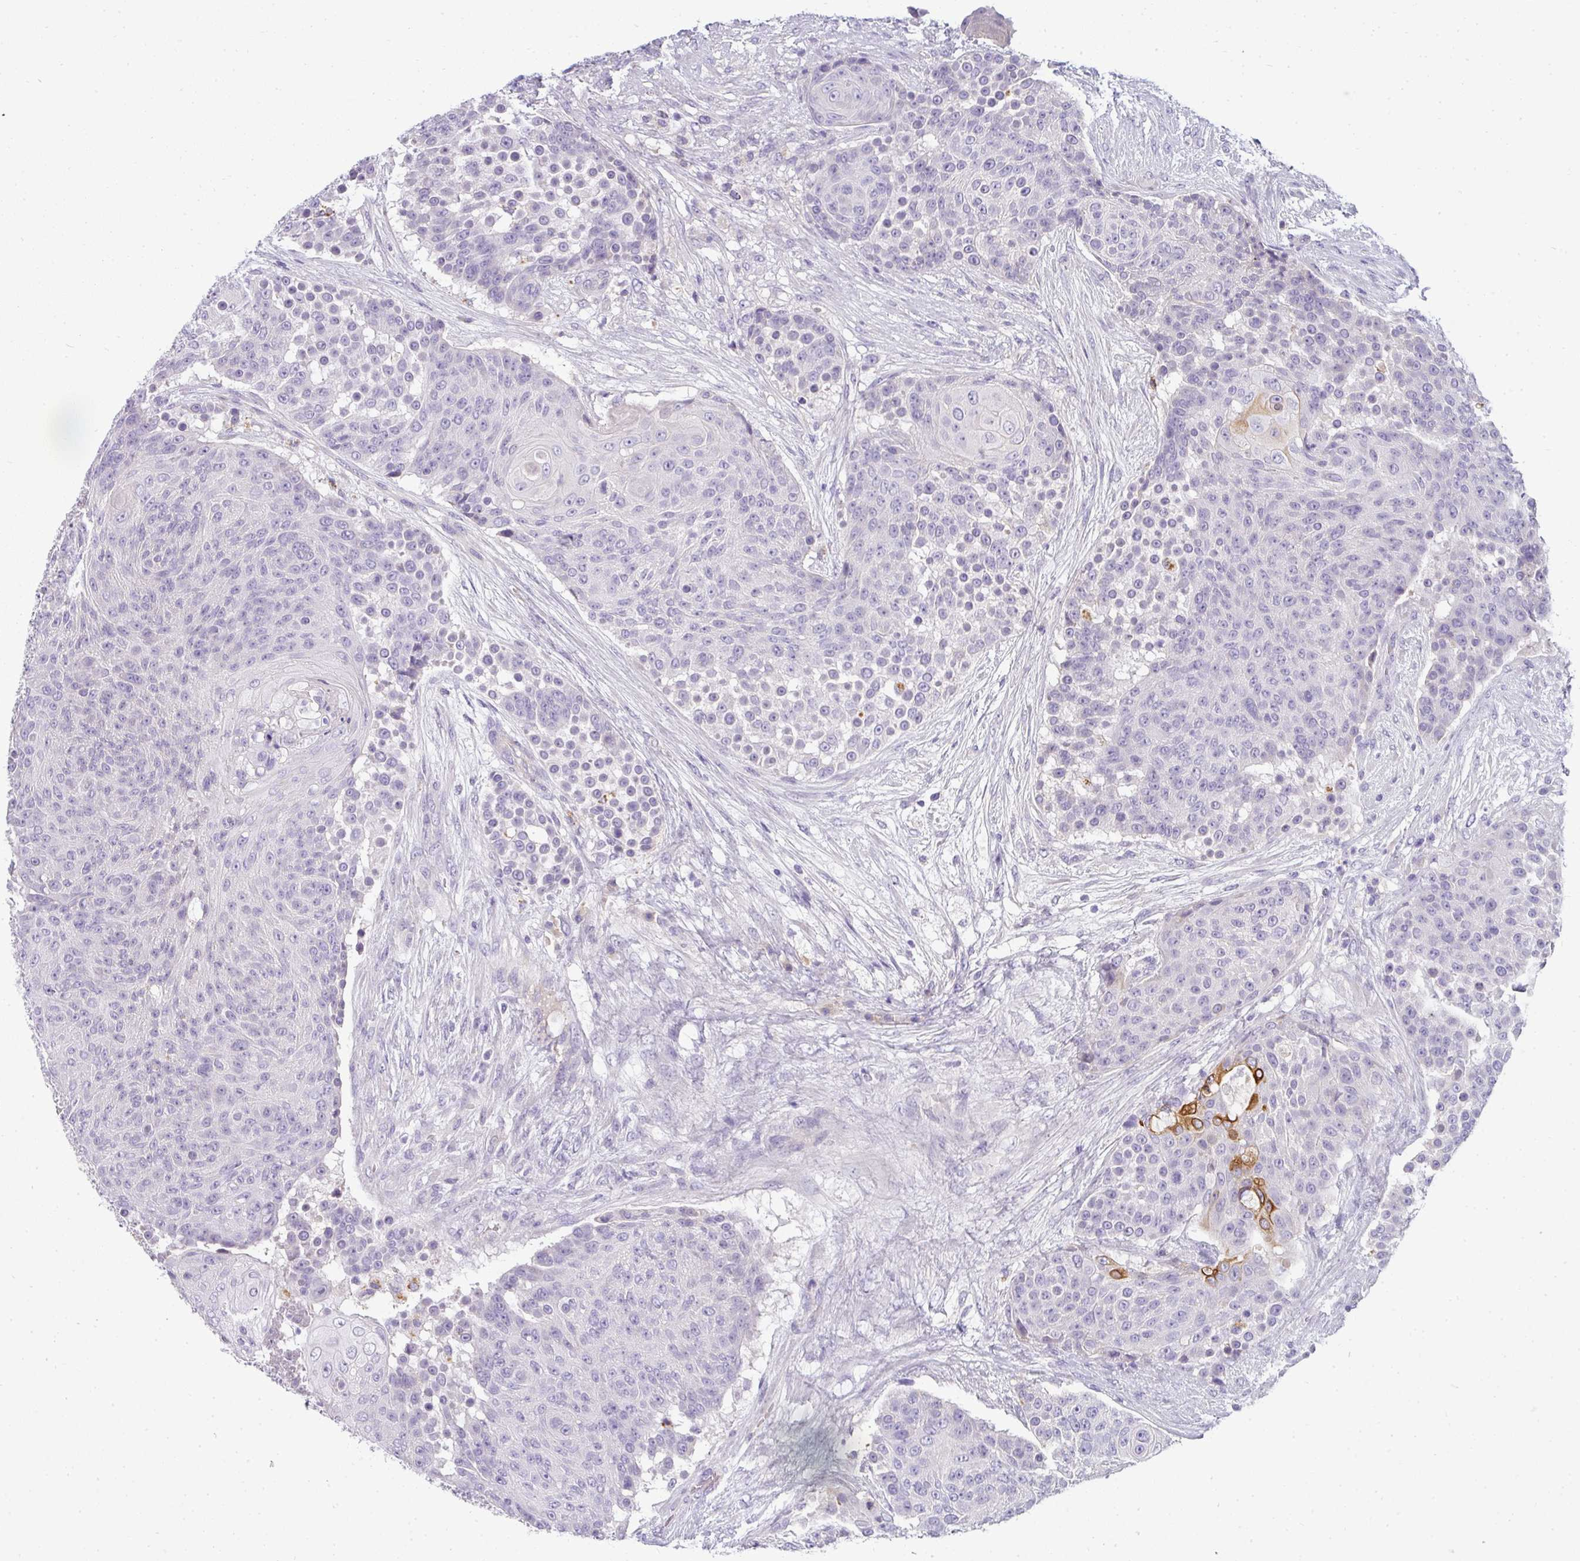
{"staining": {"intensity": "strong", "quantity": "<25%", "location": "cytoplasmic/membranous"}, "tissue": "urothelial cancer", "cell_type": "Tumor cells", "image_type": "cancer", "snomed": [{"axis": "morphology", "description": "Urothelial carcinoma, High grade"}, {"axis": "topography", "description": "Urinary bladder"}], "caption": "High-power microscopy captured an IHC photomicrograph of urothelial cancer, revealing strong cytoplasmic/membranous expression in about <25% of tumor cells. Using DAB (brown) and hematoxylin (blue) stains, captured at high magnification using brightfield microscopy.", "gene": "ASXL3", "patient": {"sex": "female", "age": 63}}